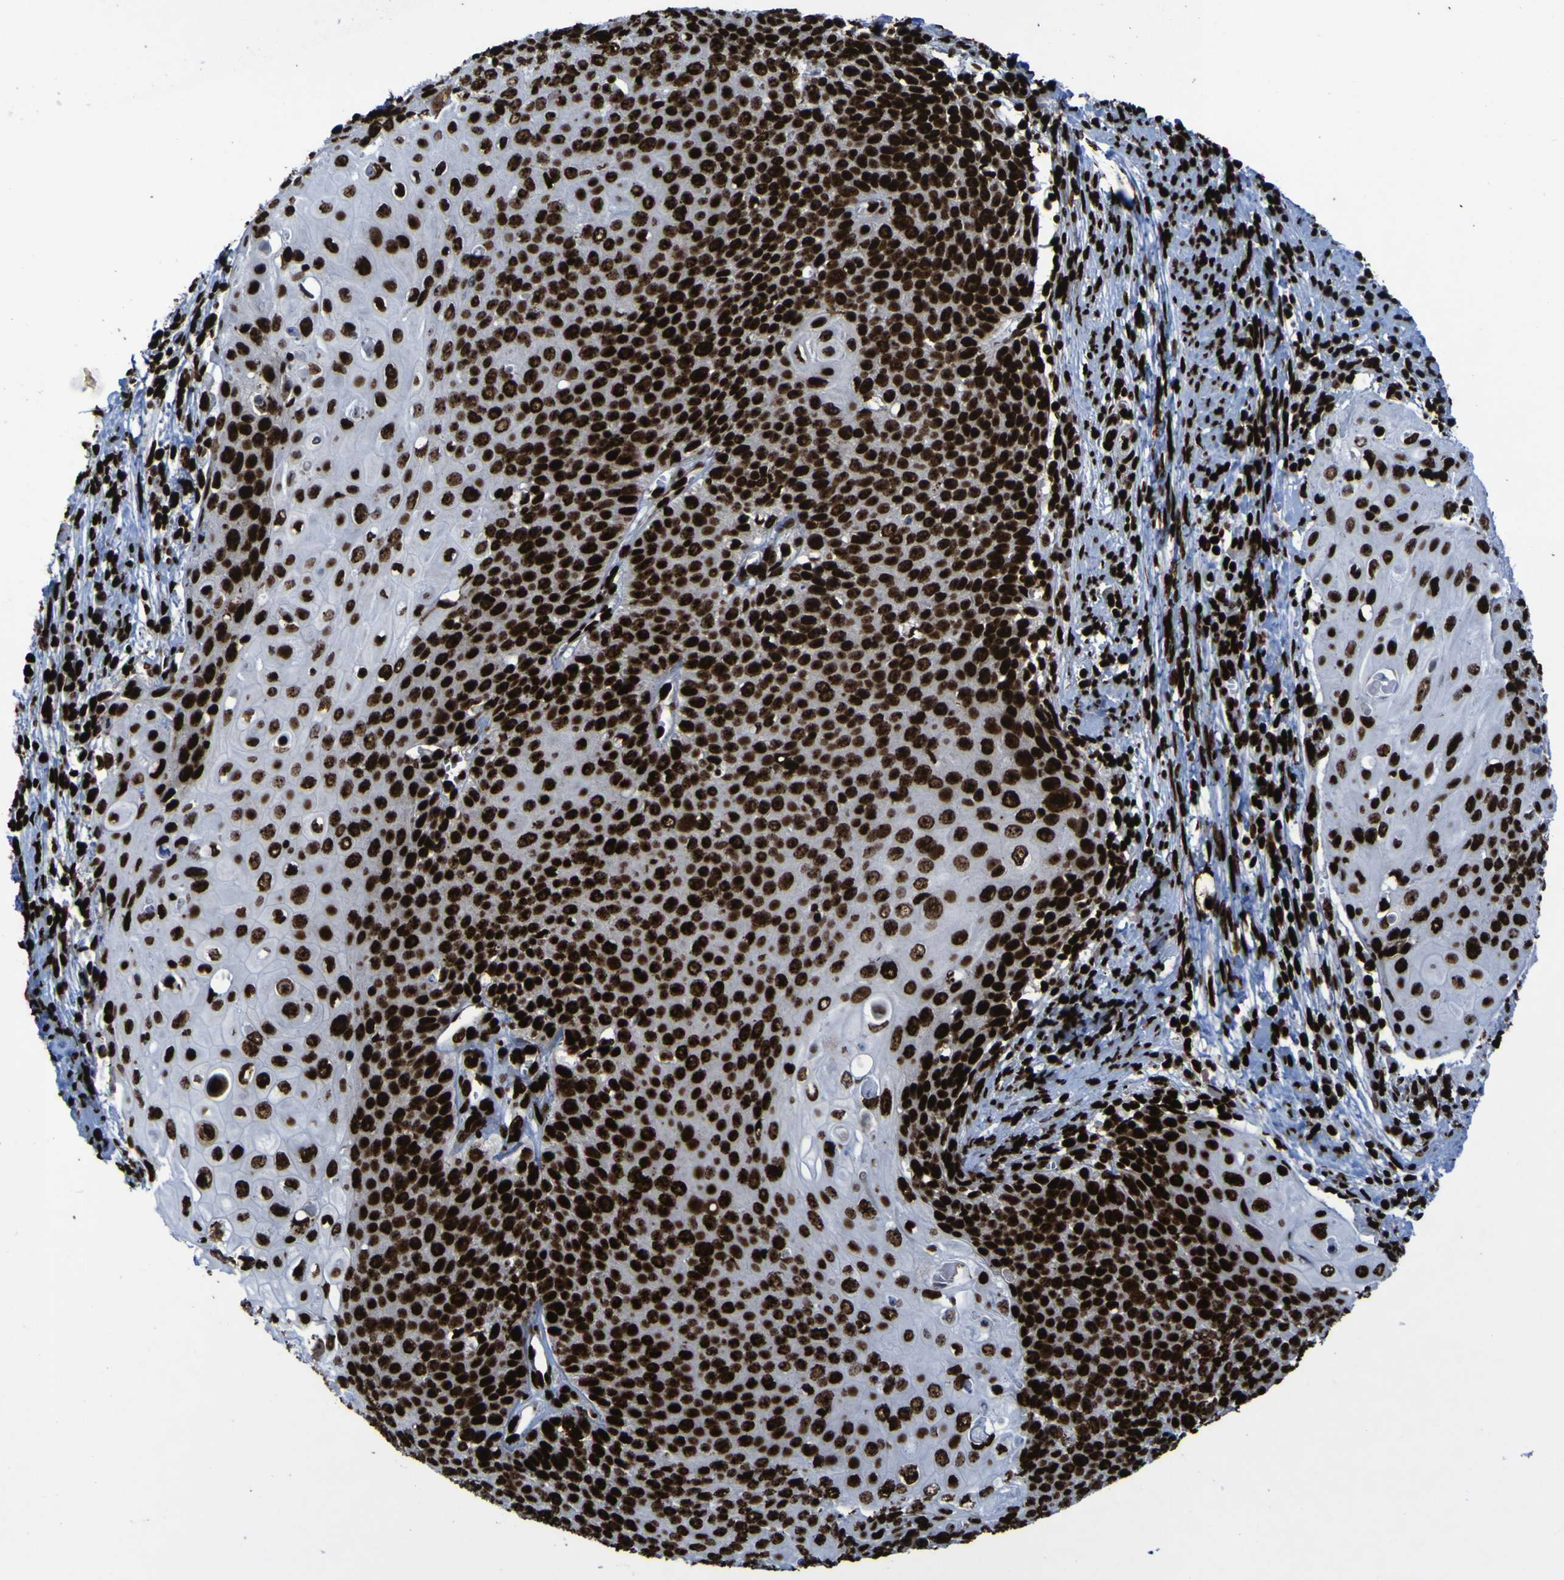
{"staining": {"intensity": "strong", "quantity": ">75%", "location": "nuclear"}, "tissue": "cervical cancer", "cell_type": "Tumor cells", "image_type": "cancer", "snomed": [{"axis": "morphology", "description": "Squamous cell carcinoma, NOS"}, {"axis": "topography", "description": "Cervix"}], "caption": "Squamous cell carcinoma (cervical) was stained to show a protein in brown. There is high levels of strong nuclear expression in approximately >75% of tumor cells.", "gene": "NPM1", "patient": {"sex": "female", "age": 39}}